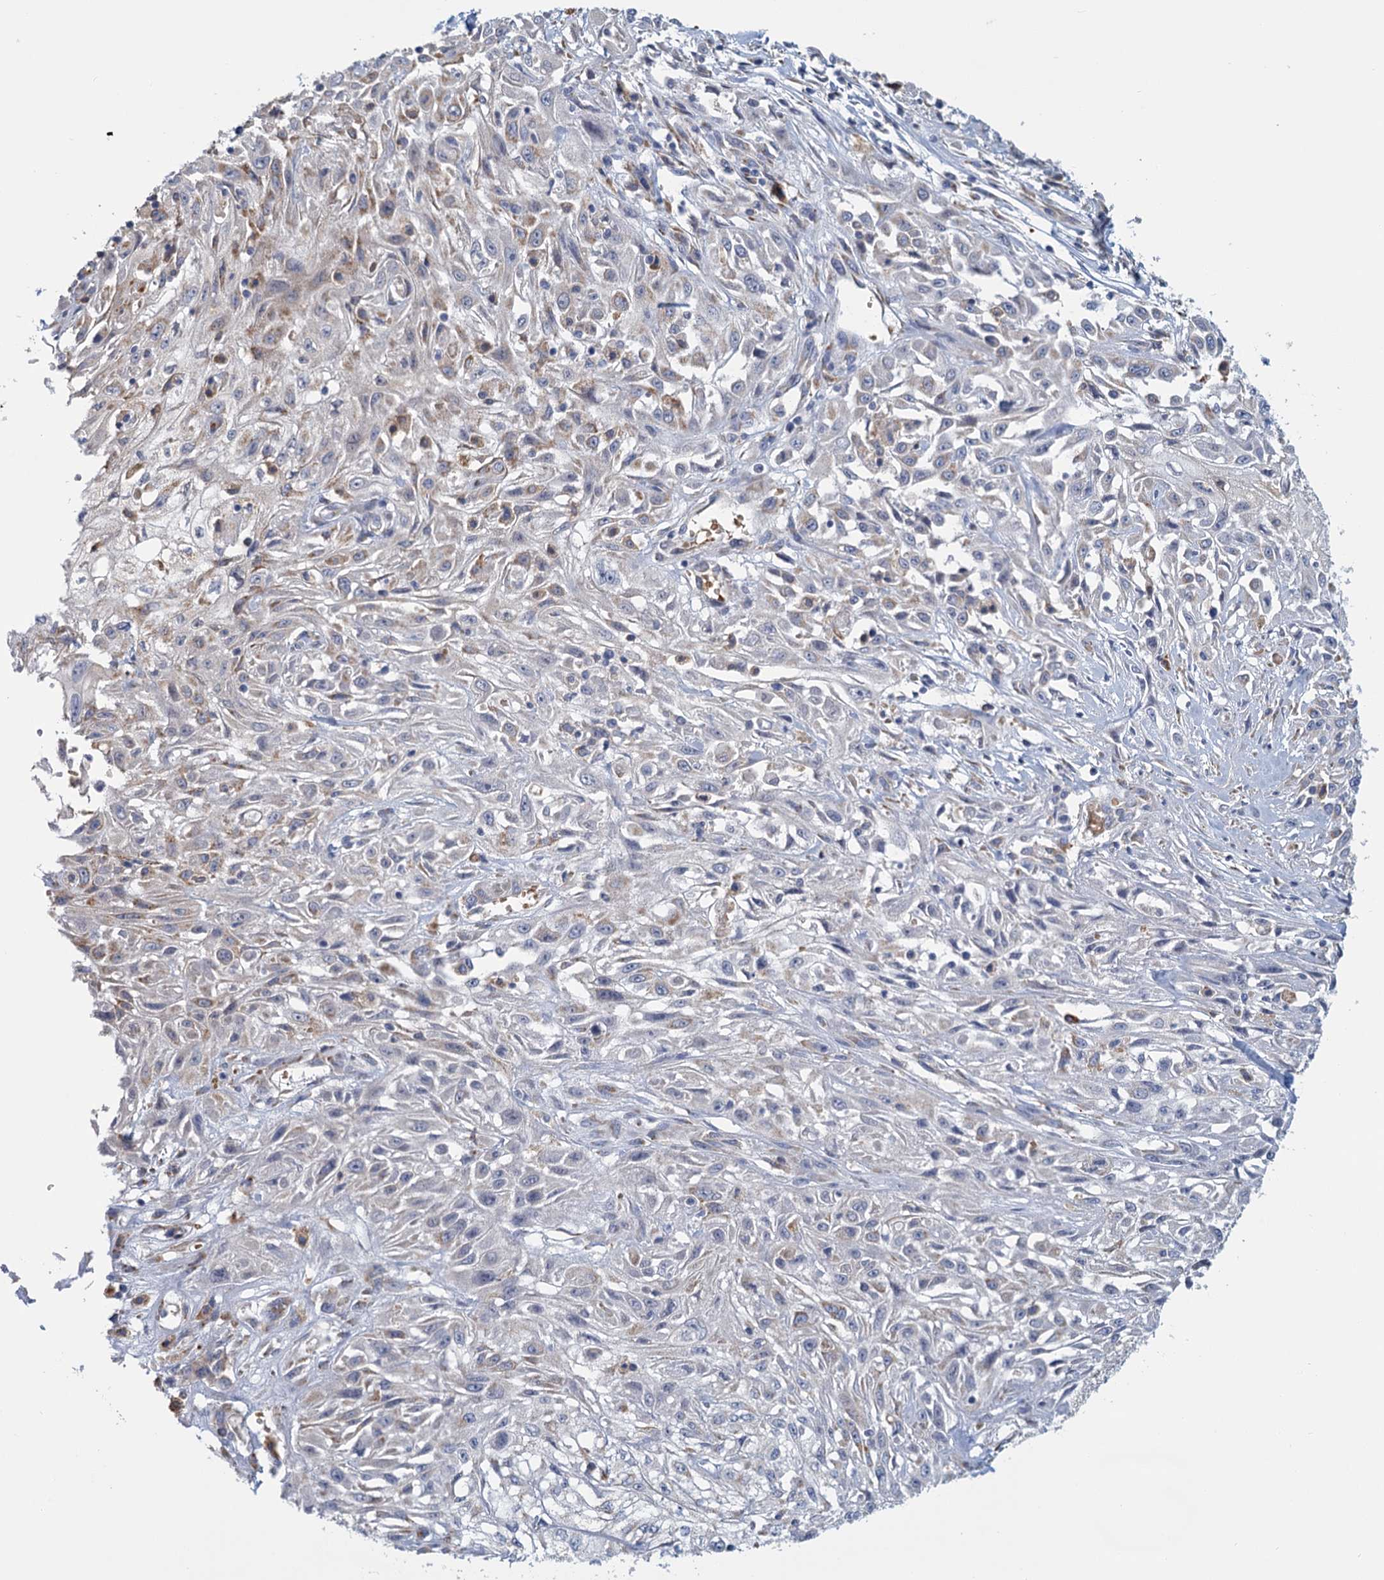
{"staining": {"intensity": "moderate", "quantity": "<25%", "location": "cytoplasmic/membranous"}, "tissue": "skin cancer", "cell_type": "Tumor cells", "image_type": "cancer", "snomed": [{"axis": "morphology", "description": "Squamous cell carcinoma, NOS"}, {"axis": "morphology", "description": "Squamous cell carcinoma, metastatic, NOS"}, {"axis": "topography", "description": "Skin"}, {"axis": "topography", "description": "Lymph node"}], "caption": "Skin cancer (metastatic squamous cell carcinoma) stained for a protein (brown) demonstrates moderate cytoplasmic/membranous positive staining in about <25% of tumor cells.", "gene": "ANKRD16", "patient": {"sex": "male", "age": 75}}